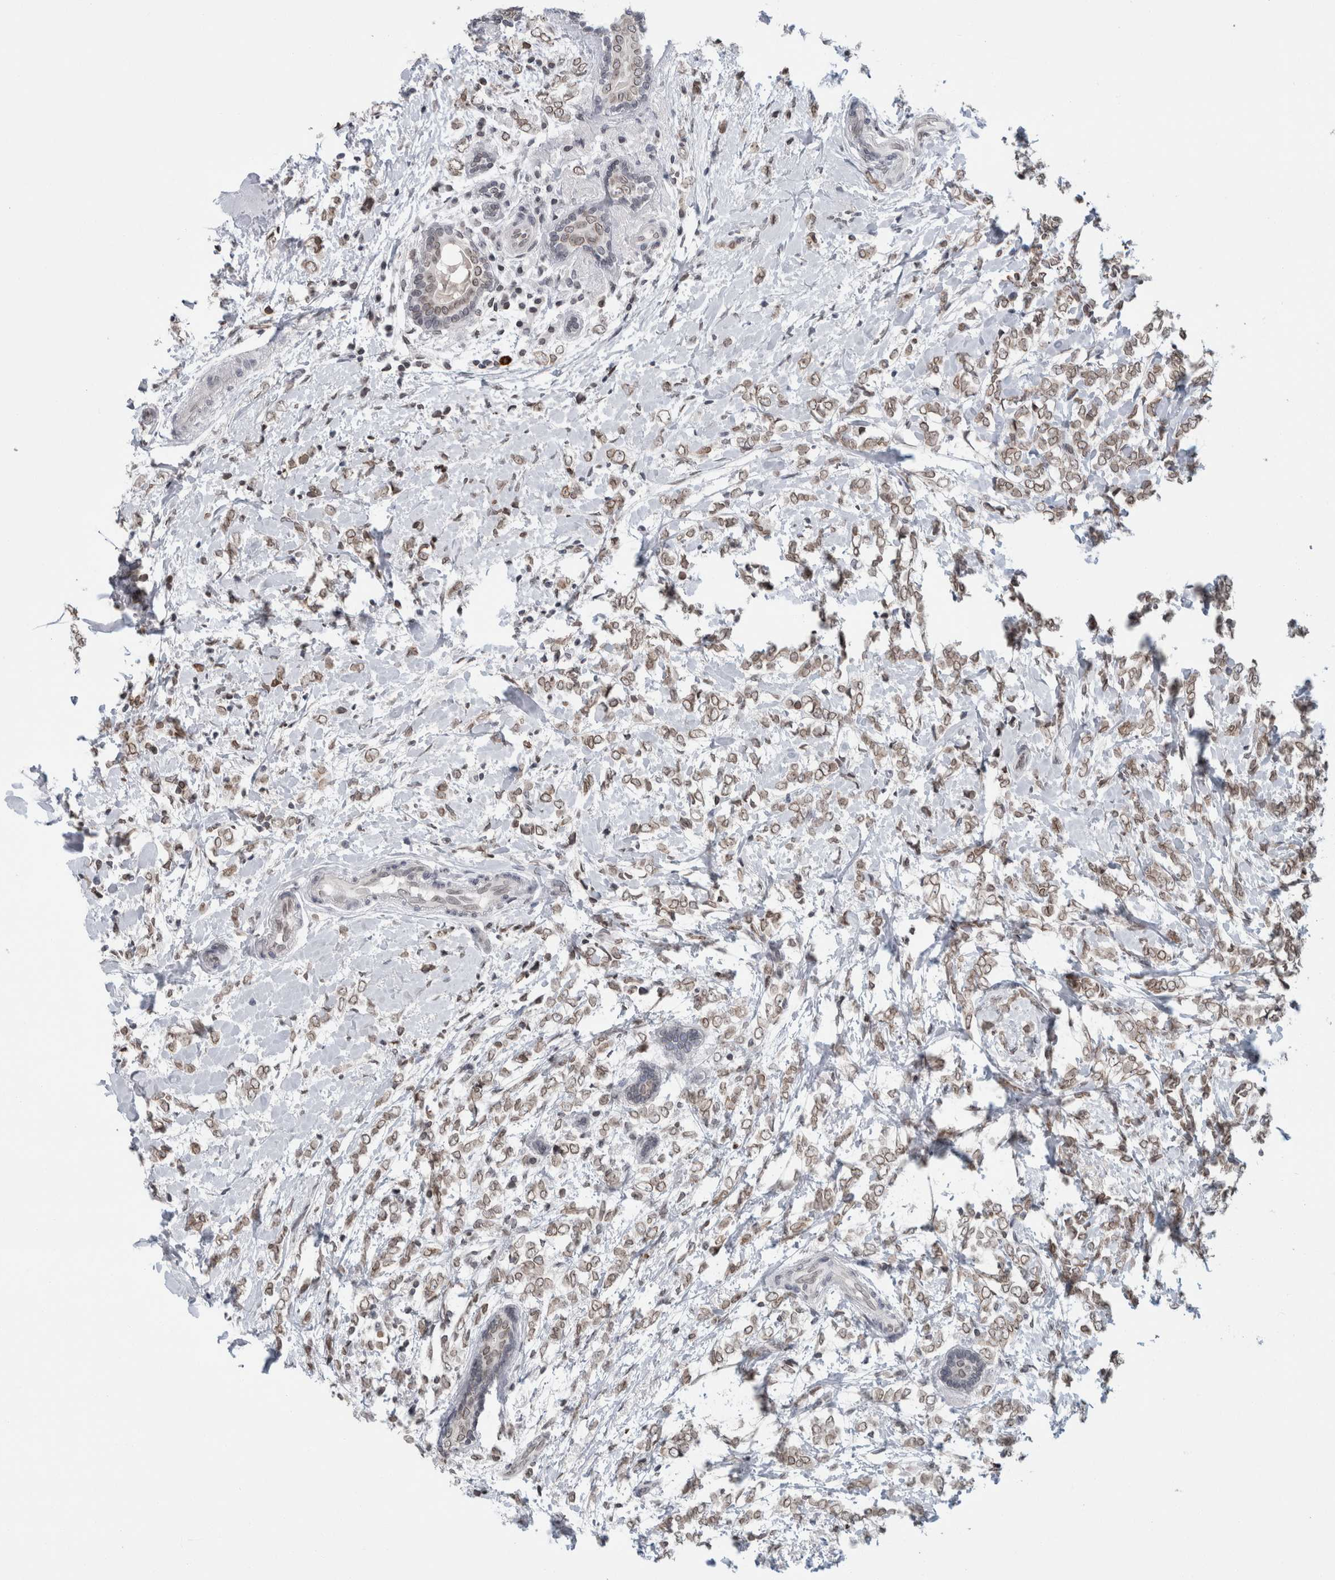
{"staining": {"intensity": "weak", "quantity": ">75%", "location": "cytoplasmic/membranous,nuclear"}, "tissue": "breast cancer", "cell_type": "Tumor cells", "image_type": "cancer", "snomed": [{"axis": "morphology", "description": "Normal tissue, NOS"}, {"axis": "morphology", "description": "Lobular carcinoma"}, {"axis": "topography", "description": "Breast"}], "caption": "Human breast cancer (lobular carcinoma) stained for a protein (brown) demonstrates weak cytoplasmic/membranous and nuclear positive positivity in about >75% of tumor cells.", "gene": "ZNF770", "patient": {"sex": "female", "age": 47}}